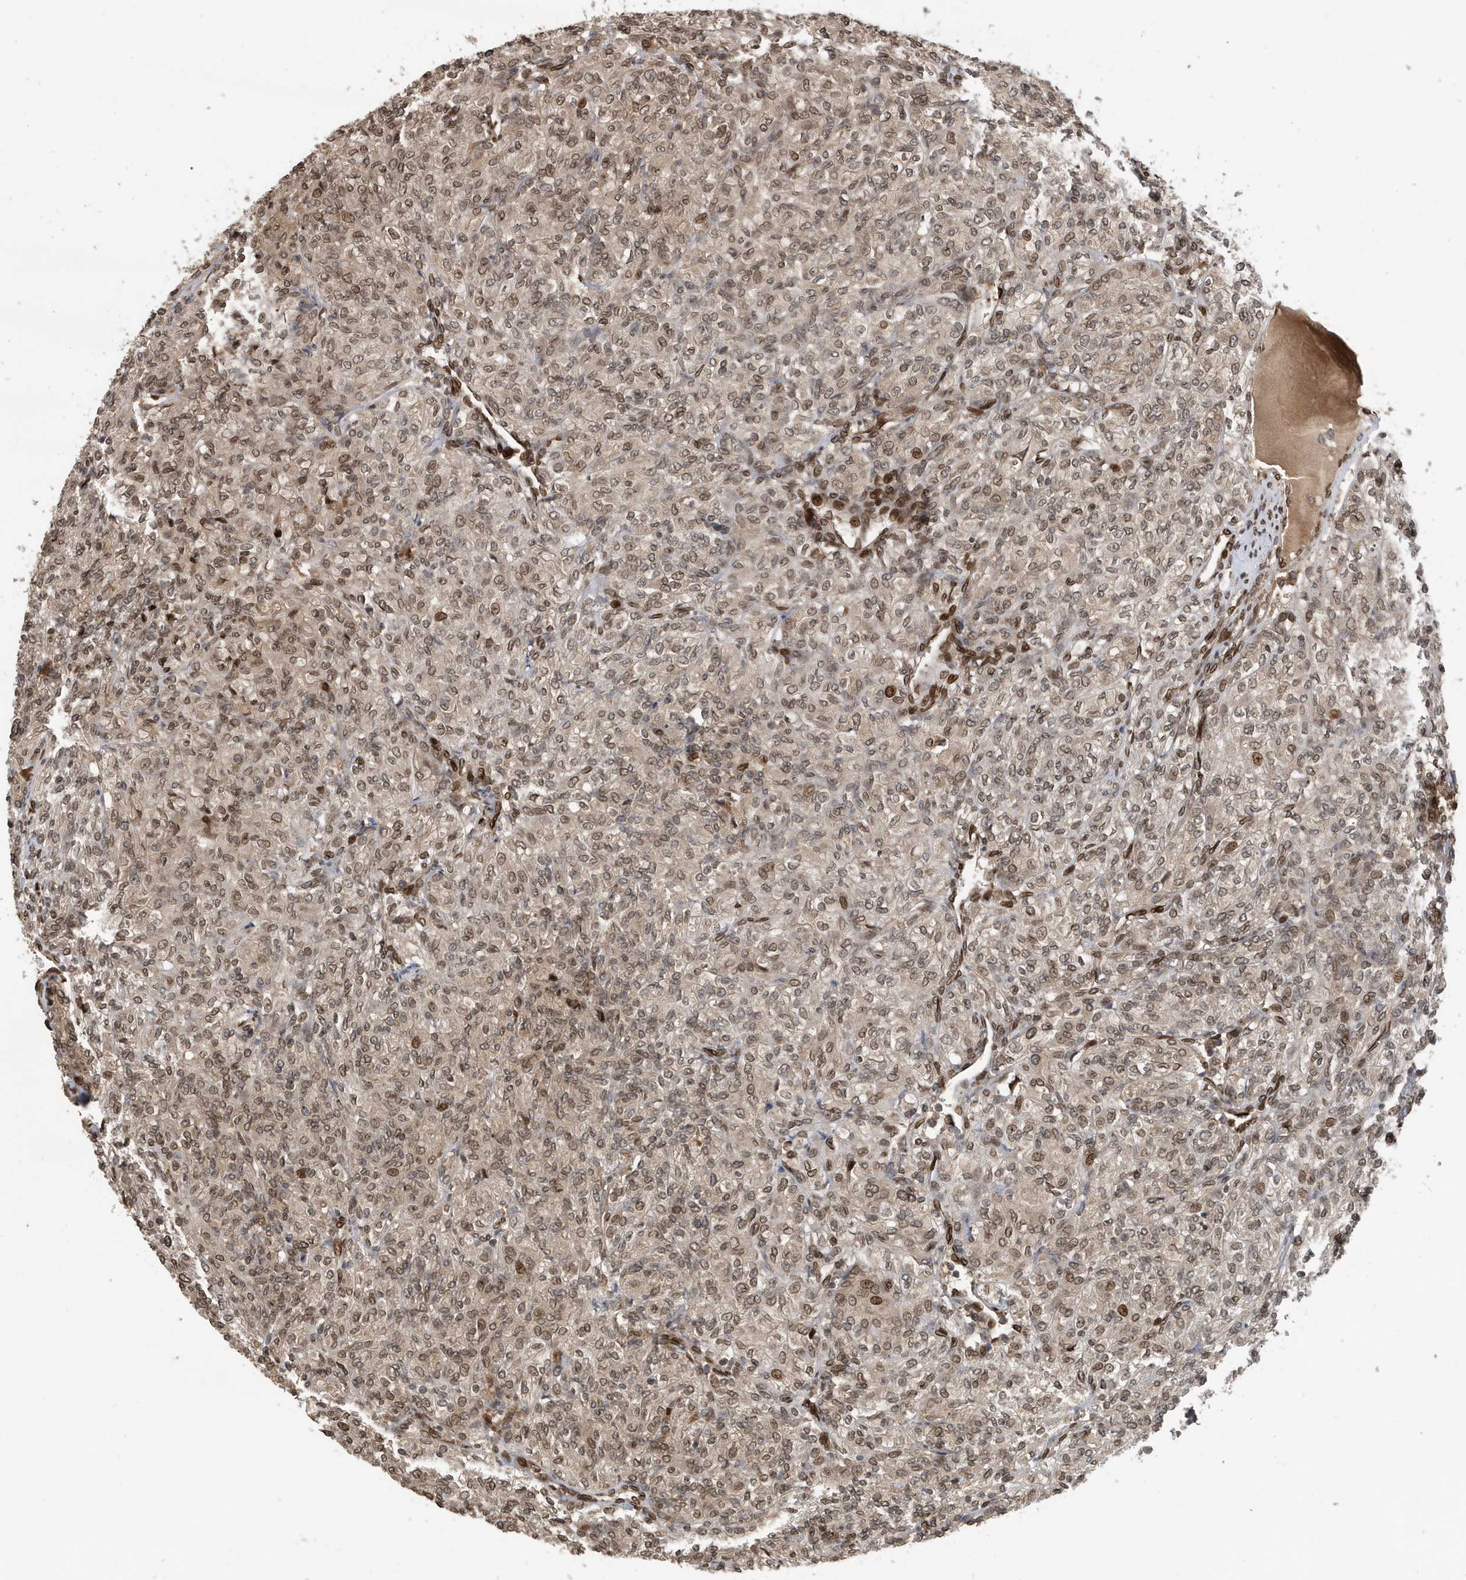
{"staining": {"intensity": "moderate", "quantity": ">75%", "location": "nuclear"}, "tissue": "renal cancer", "cell_type": "Tumor cells", "image_type": "cancer", "snomed": [{"axis": "morphology", "description": "Adenocarcinoma, NOS"}, {"axis": "topography", "description": "Kidney"}], "caption": "This is an image of immunohistochemistry (IHC) staining of renal cancer, which shows moderate staining in the nuclear of tumor cells.", "gene": "DUSP18", "patient": {"sex": "male", "age": 77}}